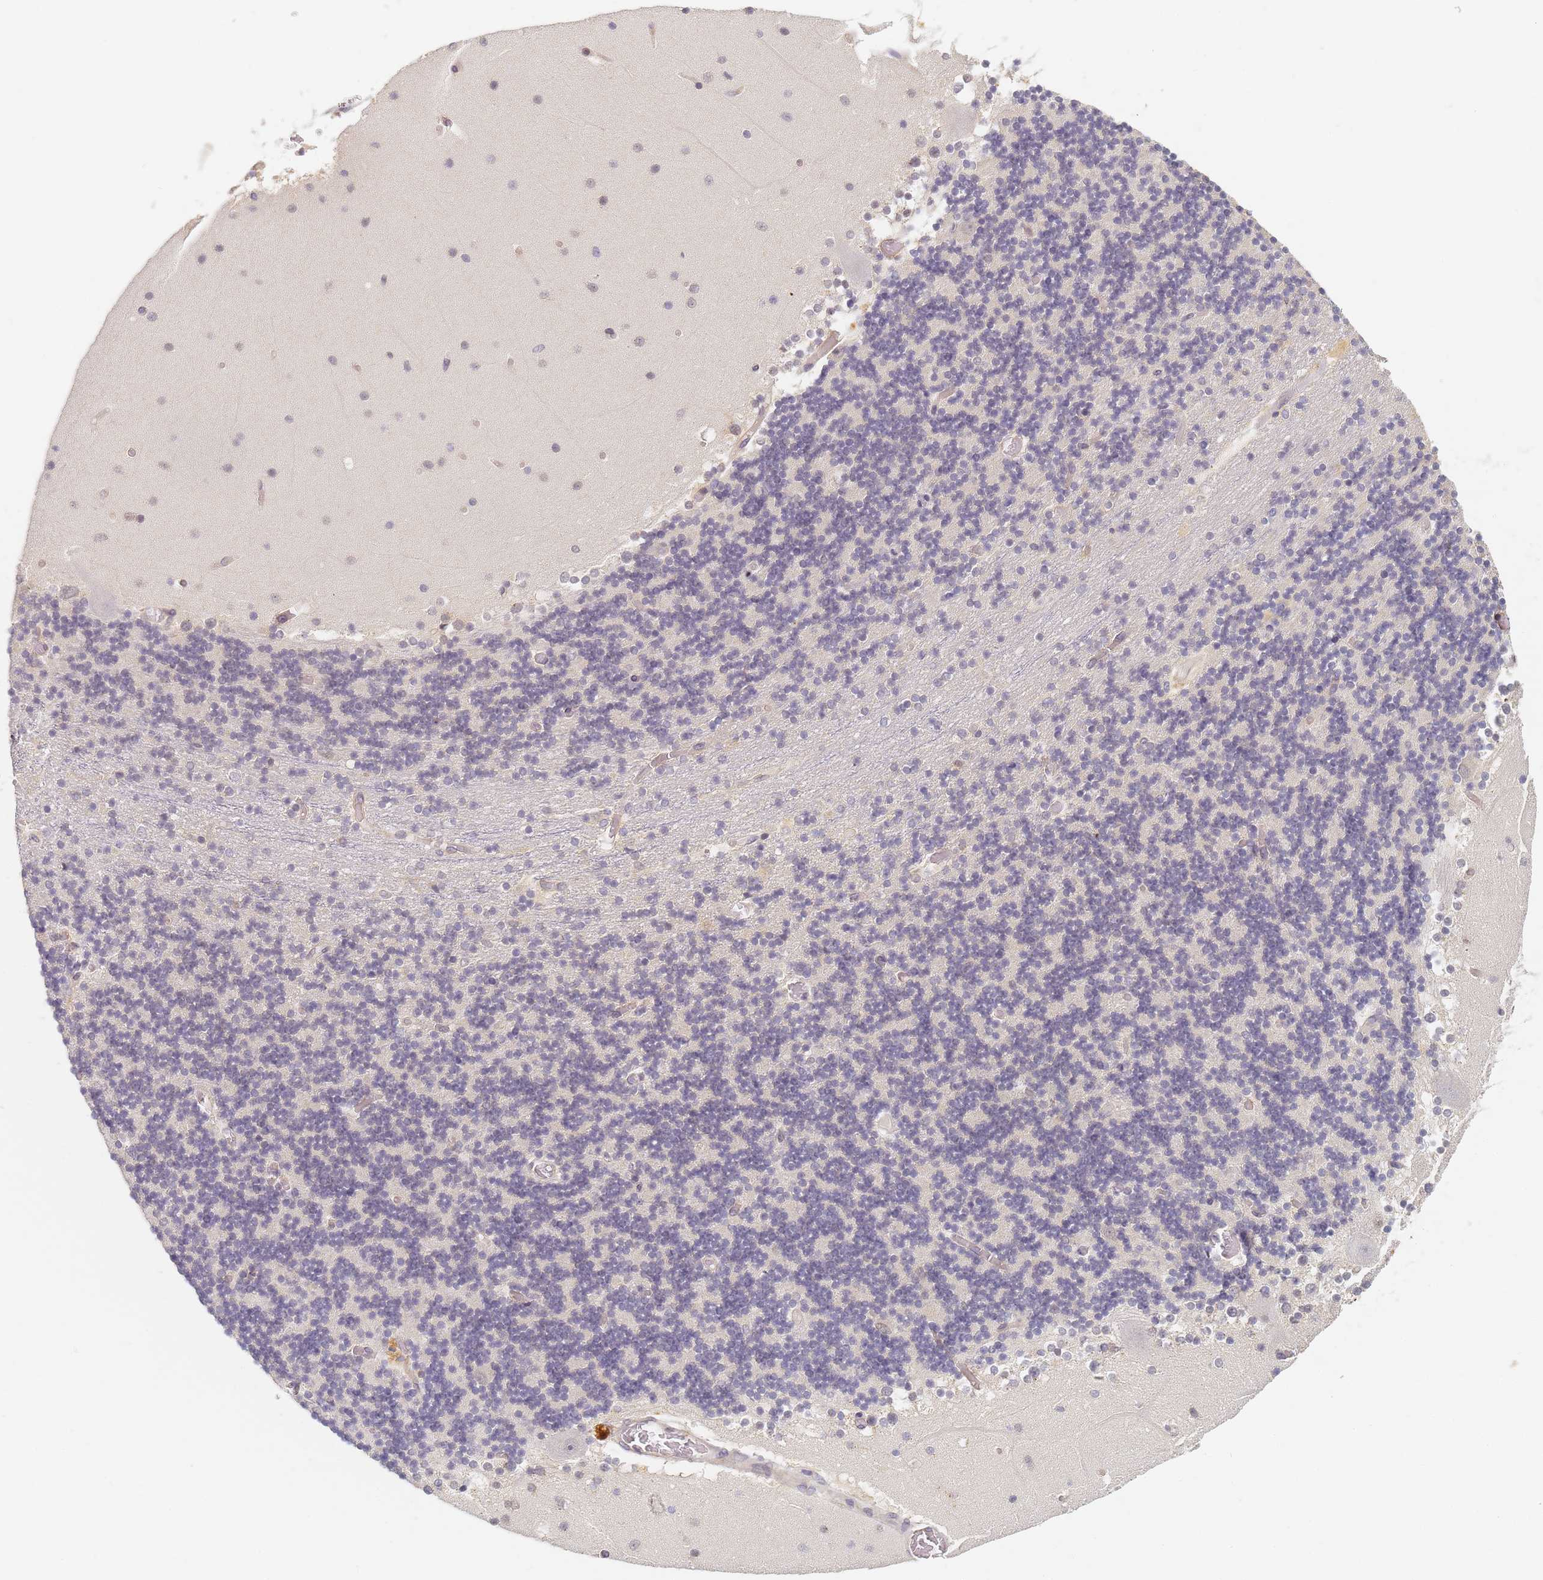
{"staining": {"intensity": "negative", "quantity": "none", "location": "none"}, "tissue": "cerebellum", "cell_type": "Cells in granular layer", "image_type": "normal", "snomed": [{"axis": "morphology", "description": "Normal tissue, NOS"}, {"axis": "topography", "description": "Cerebellum"}], "caption": "Immunohistochemistry image of unremarkable cerebellum: human cerebellum stained with DAB shows no significant protein staining in cells in granular layer.", "gene": "HMCES", "patient": {"sex": "female", "age": 28}}